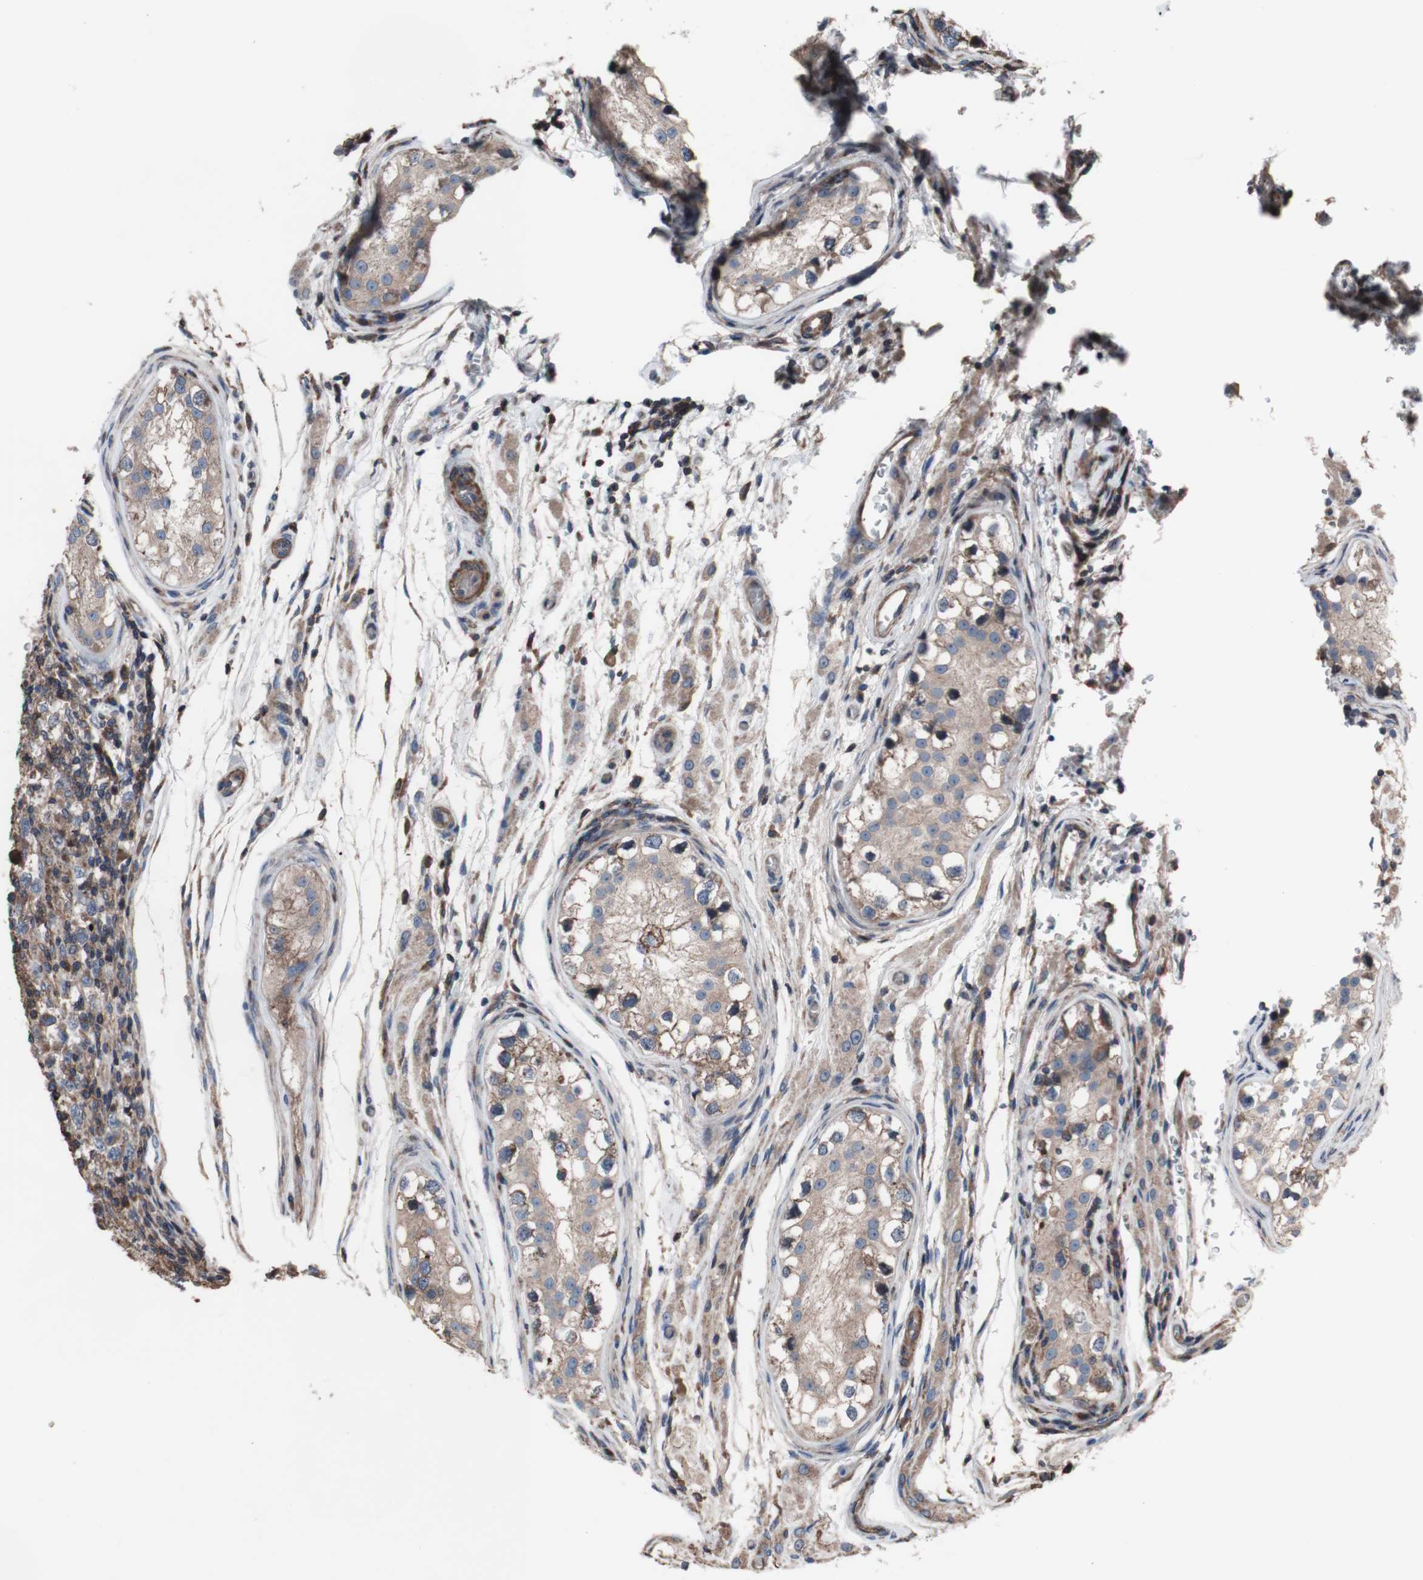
{"staining": {"intensity": "weak", "quantity": ">75%", "location": "cytoplasmic/membranous"}, "tissue": "testis cancer", "cell_type": "Tumor cells", "image_type": "cancer", "snomed": [{"axis": "morphology", "description": "Carcinoma, Embryonal, NOS"}, {"axis": "topography", "description": "Testis"}], "caption": "Protein staining of testis cancer tissue shows weak cytoplasmic/membranous expression in approximately >75% of tumor cells. (DAB (3,3'-diaminobenzidine) = brown stain, brightfield microscopy at high magnification).", "gene": "COPB1", "patient": {"sex": "male", "age": 21}}